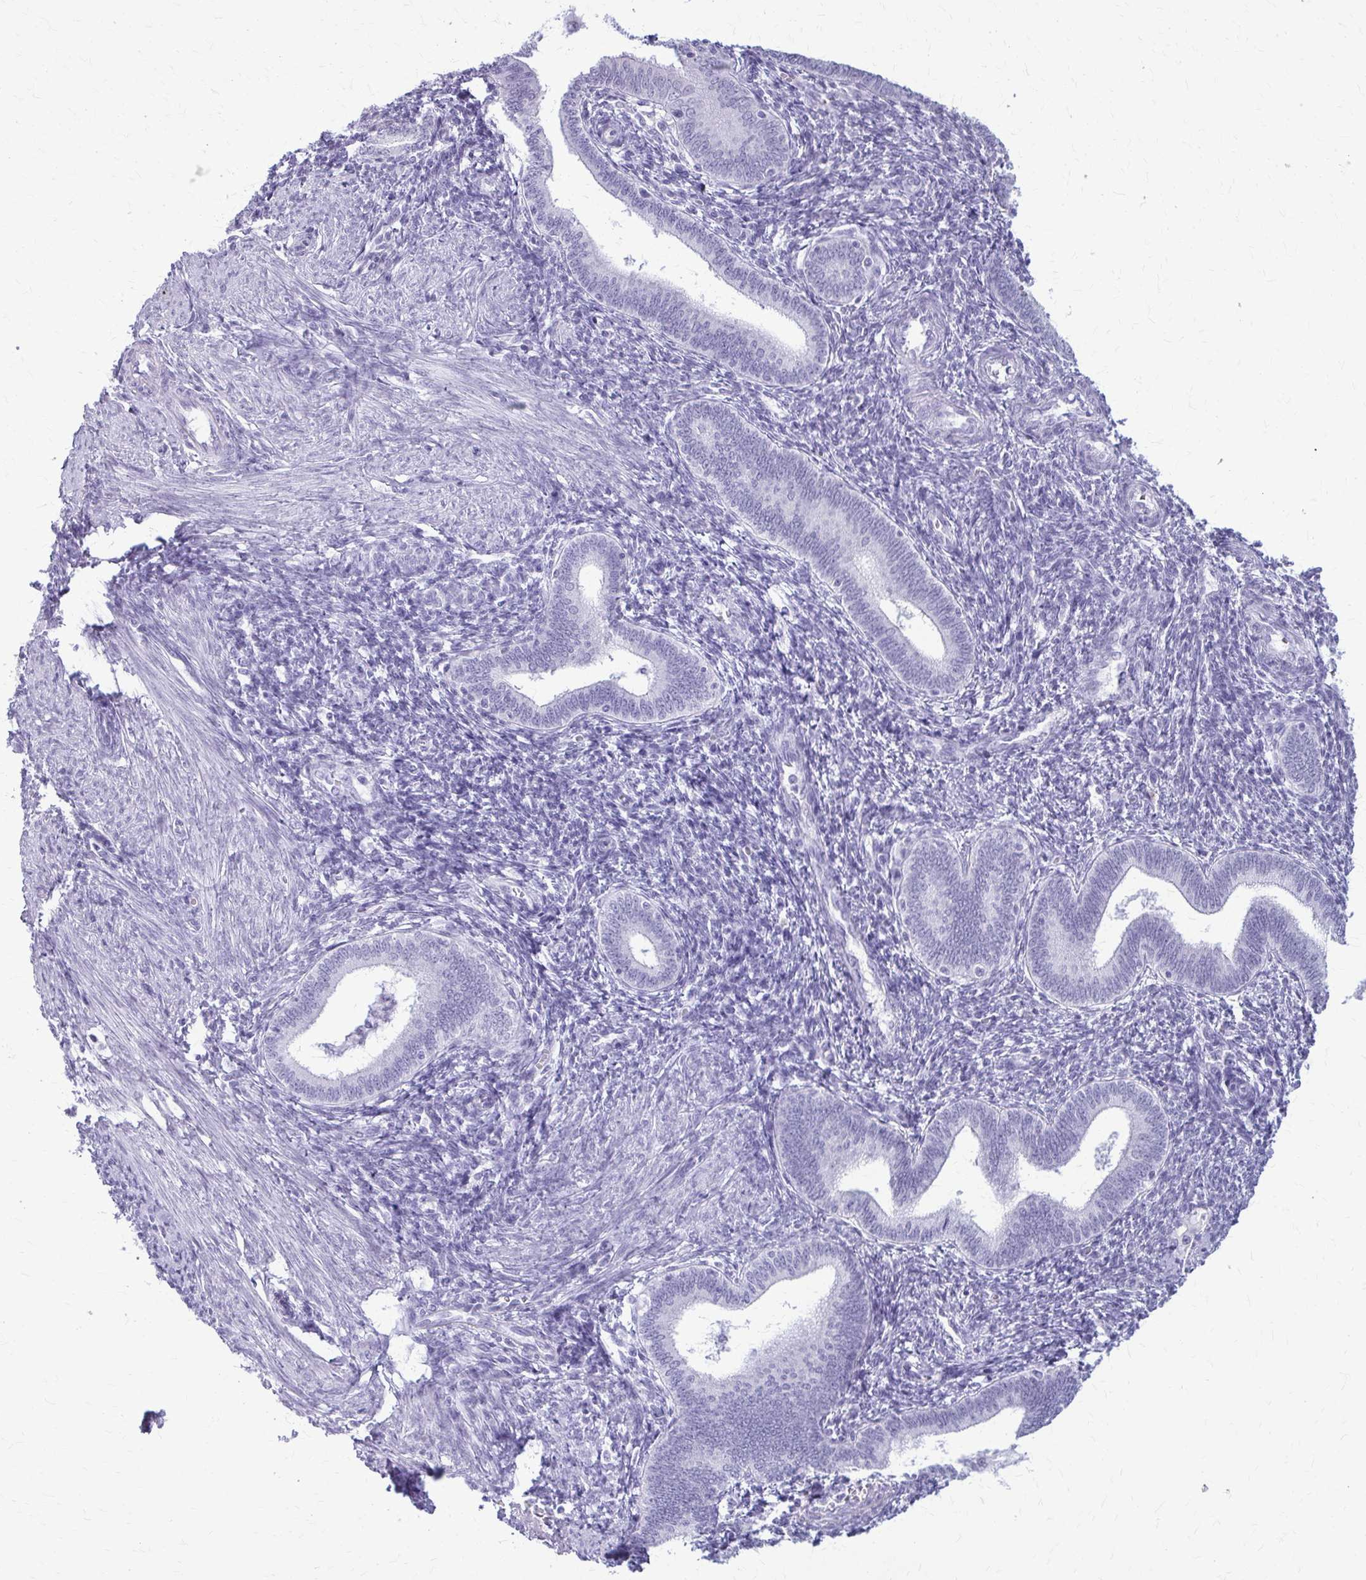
{"staining": {"intensity": "negative", "quantity": "none", "location": "none"}, "tissue": "endometrium", "cell_type": "Cells in endometrial stroma", "image_type": "normal", "snomed": [{"axis": "morphology", "description": "Normal tissue, NOS"}, {"axis": "topography", "description": "Endometrium"}], "caption": "Cells in endometrial stroma show no significant expression in unremarkable endometrium. (DAB (3,3'-diaminobenzidine) IHC visualized using brightfield microscopy, high magnification).", "gene": "KRT5", "patient": {"sex": "female", "age": 41}}